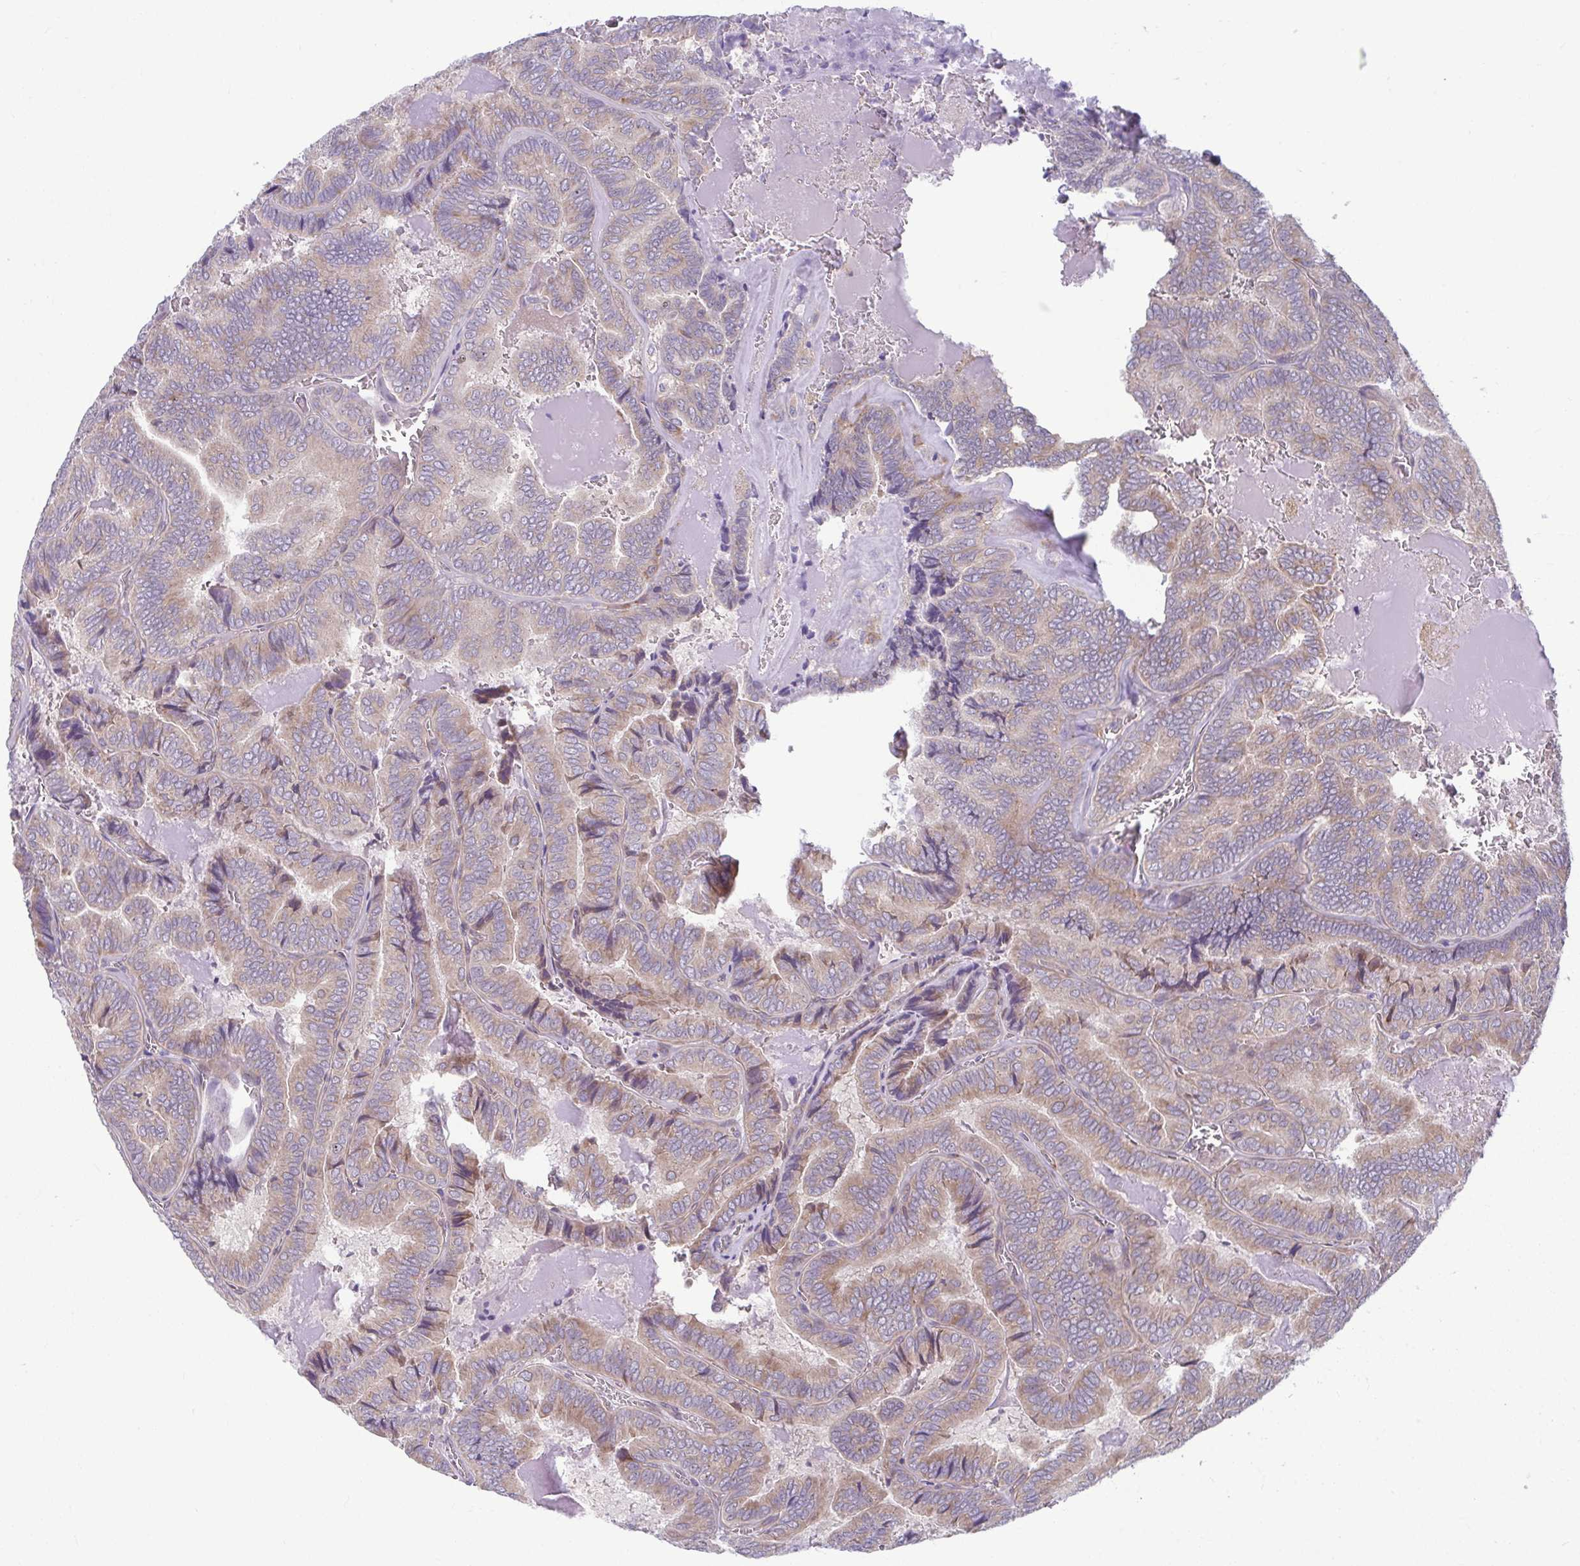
{"staining": {"intensity": "weak", "quantity": ">75%", "location": "cytoplasmic/membranous"}, "tissue": "thyroid cancer", "cell_type": "Tumor cells", "image_type": "cancer", "snomed": [{"axis": "morphology", "description": "Papillary adenocarcinoma, NOS"}, {"axis": "topography", "description": "Thyroid gland"}], "caption": "The image demonstrates staining of thyroid cancer, revealing weak cytoplasmic/membranous protein expression (brown color) within tumor cells.", "gene": "TMEM108", "patient": {"sex": "female", "age": 75}}